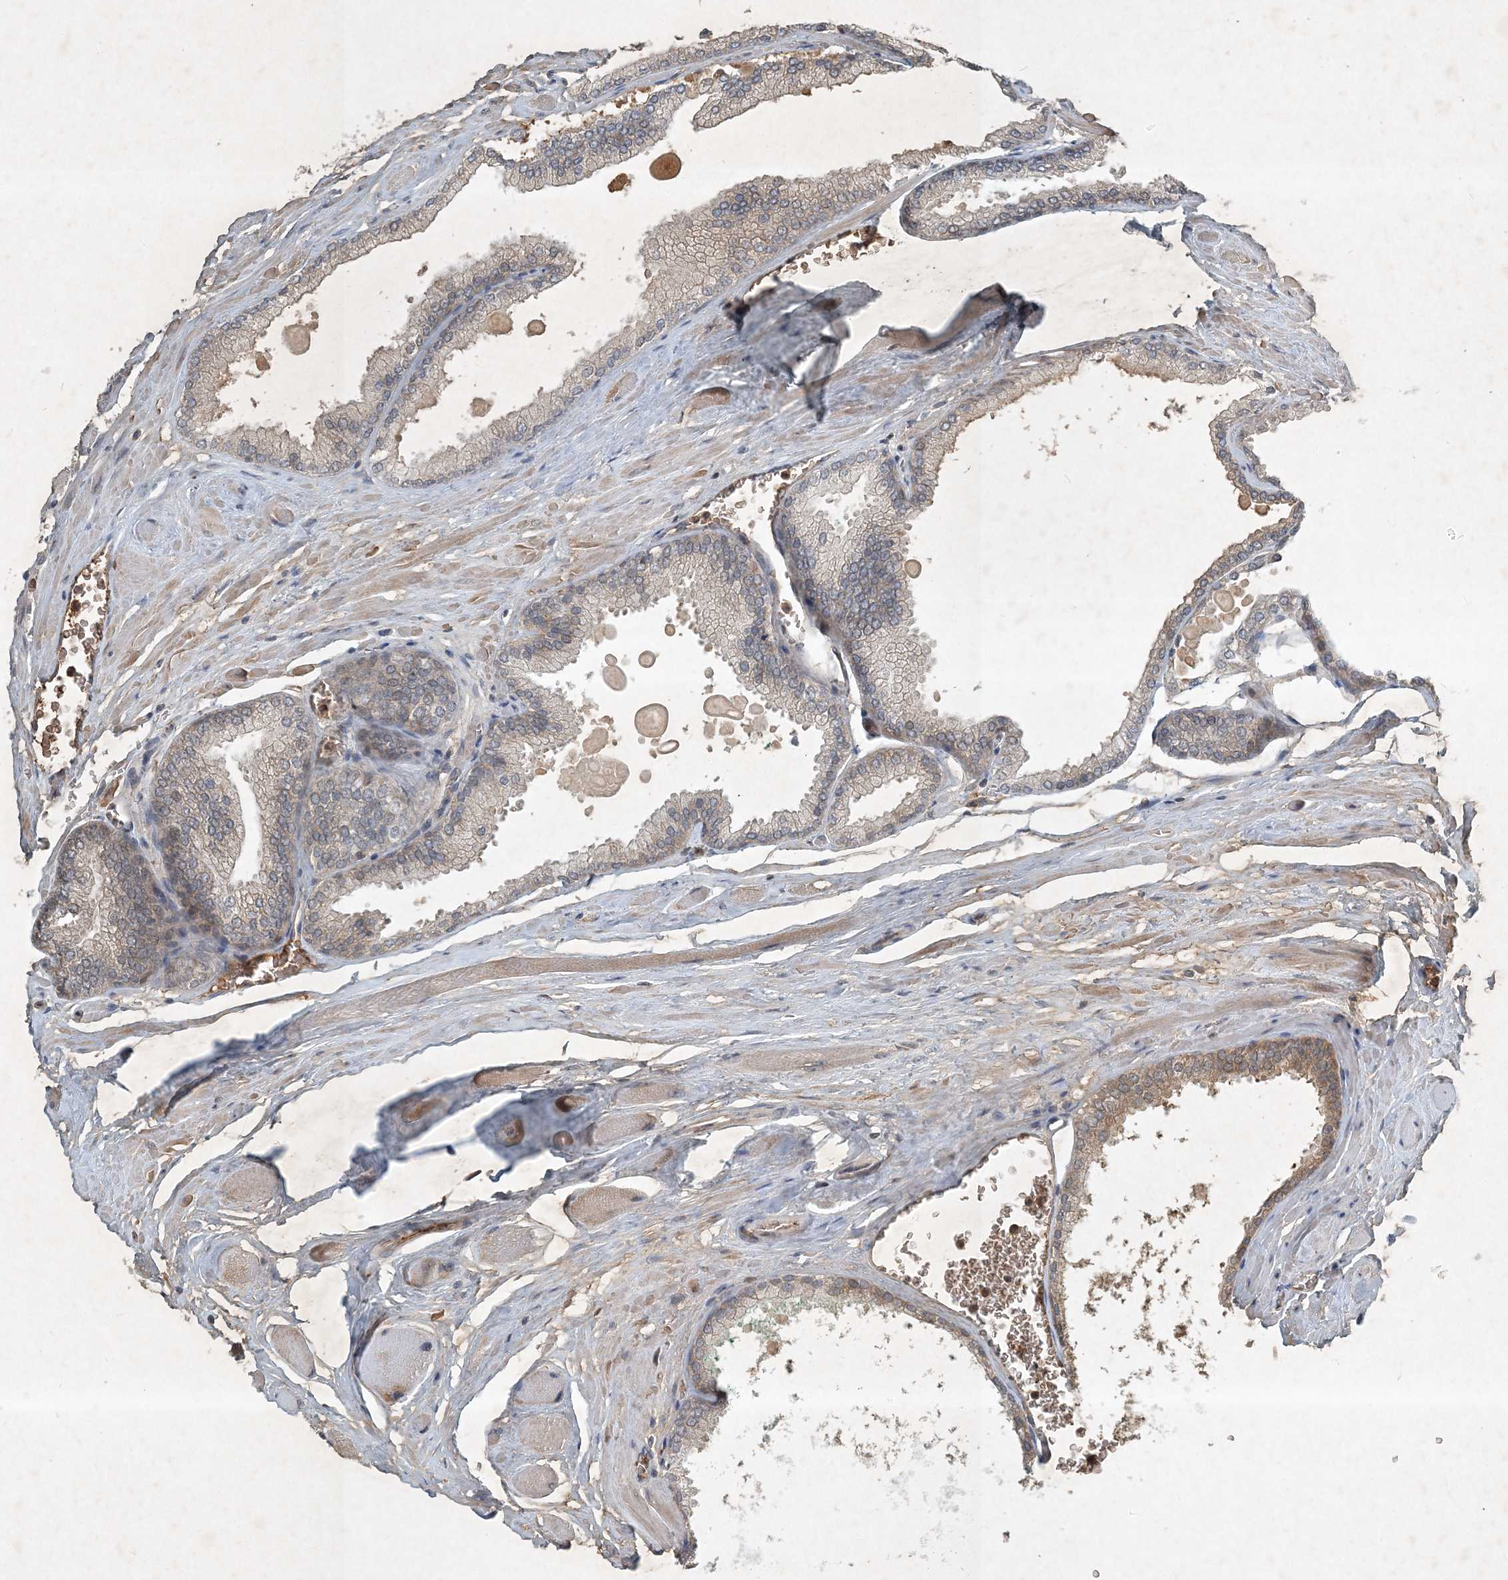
{"staining": {"intensity": "weak", "quantity": "<25%", "location": "cytoplasmic/membranous"}, "tissue": "prostate cancer", "cell_type": "Tumor cells", "image_type": "cancer", "snomed": [{"axis": "morphology", "description": "Adenocarcinoma, Low grade"}, {"axis": "topography", "description": "Prostate"}], "caption": "This is a micrograph of immunohistochemistry (IHC) staining of low-grade adenocarcinoma (prostate), which shows no positivity in tumor cells.", "gene": "TNFAIP6", "patient": {"sex": "male", "age": 59}}